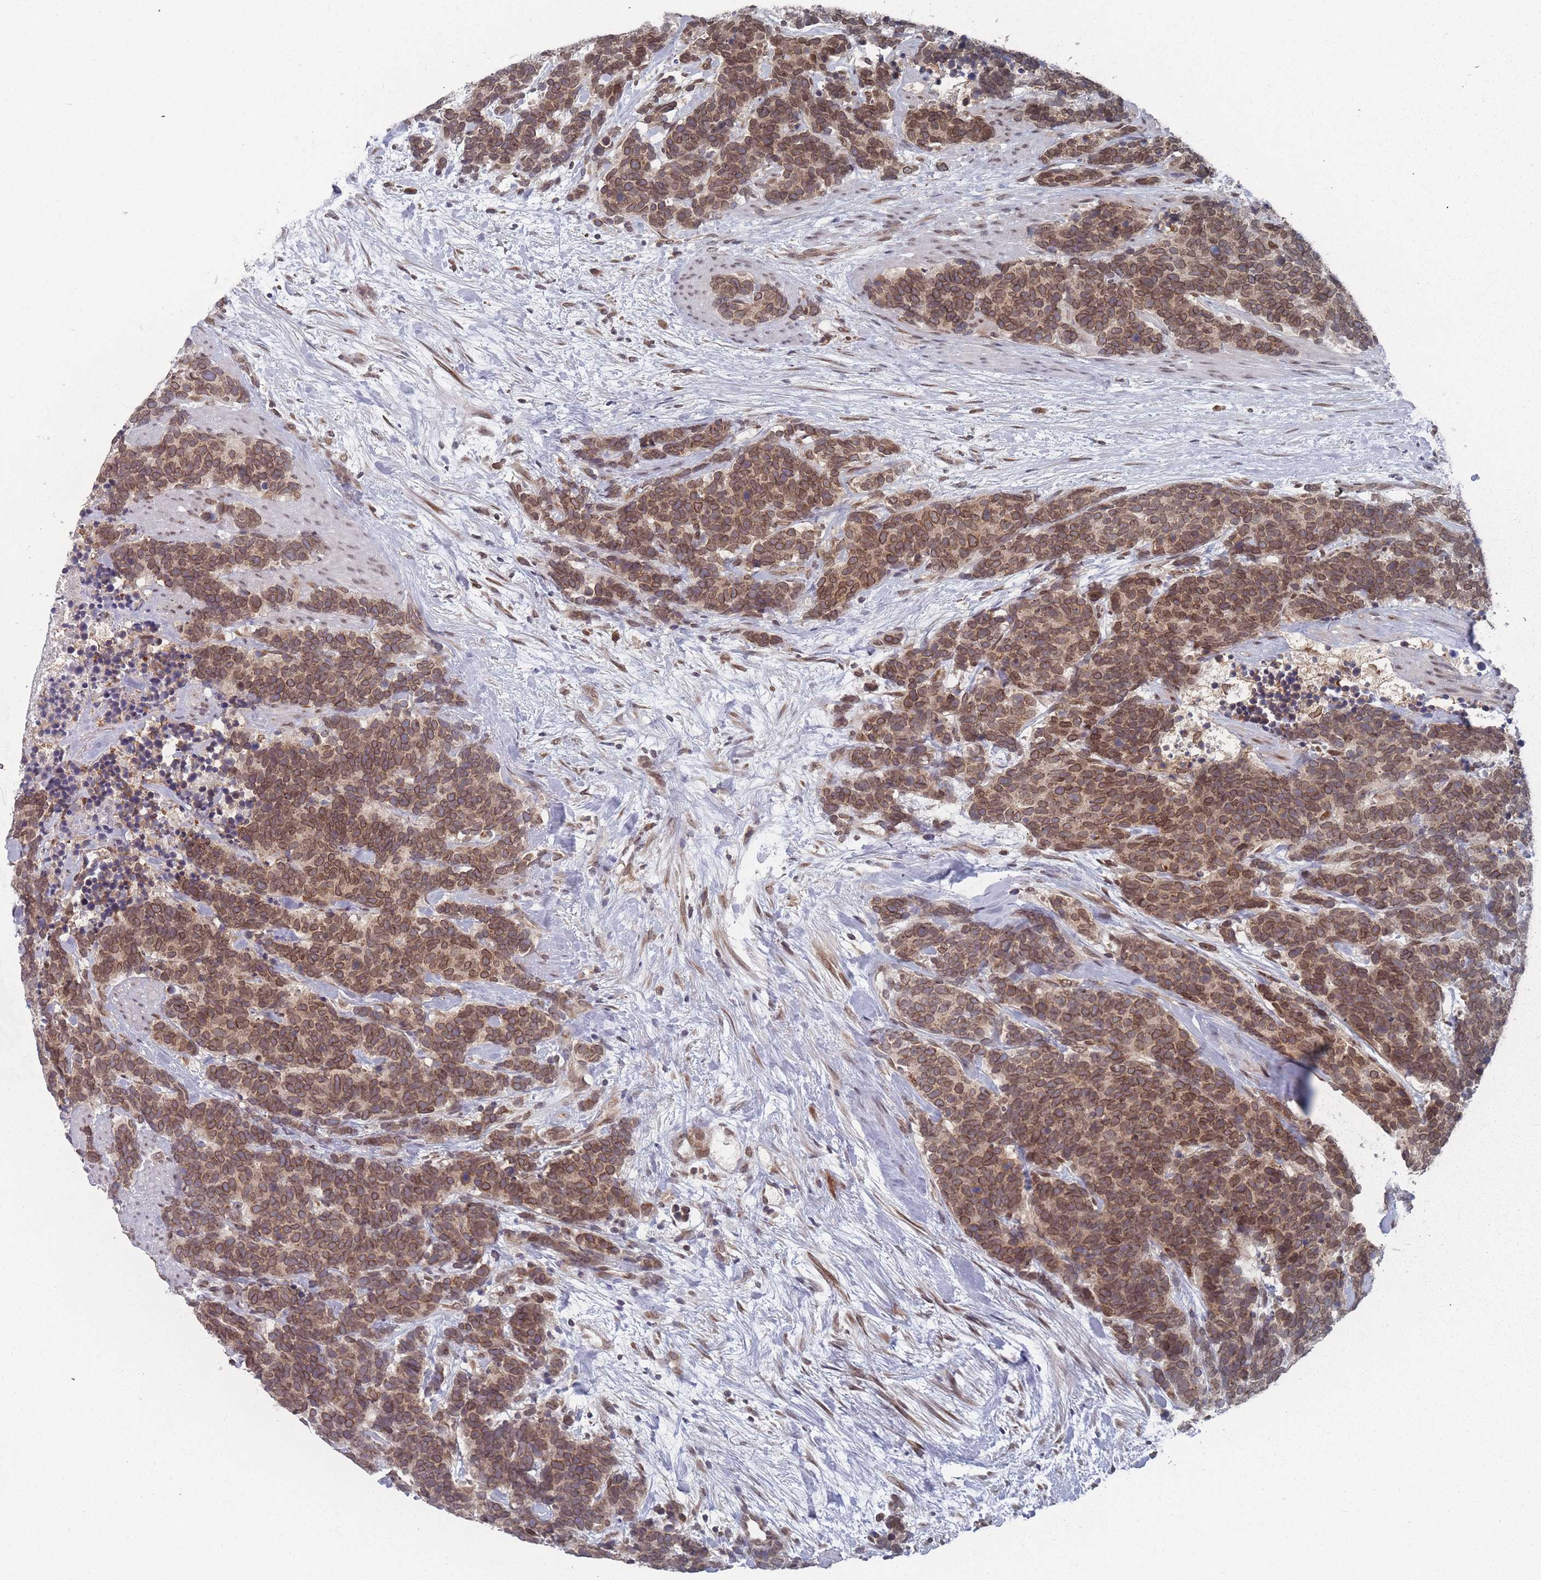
{"staining": {"intensity": "moderate", "quantity": ">75%", "location": "cytoplasmic/membranous,nuclear"}, "tissue": "carcinoid", "cell_type": "Tumor cells", "image_type": "cancer", "snomed": [{"axis": "morphology", "description": "Carcinoma, NOS"}, {"axis": "morphology", "description": "Carcinoid, malignant, NOS"}, {"axis": "topography", "description": "Prostate"}], "caption": "A brown stain highlights moderate cytoplasmic/membranous and nuclear positivity of a protein in human carcinoma tumor cells.", "gene": "TBC1D25", "patient": {"sex": "male", "age": 57}}